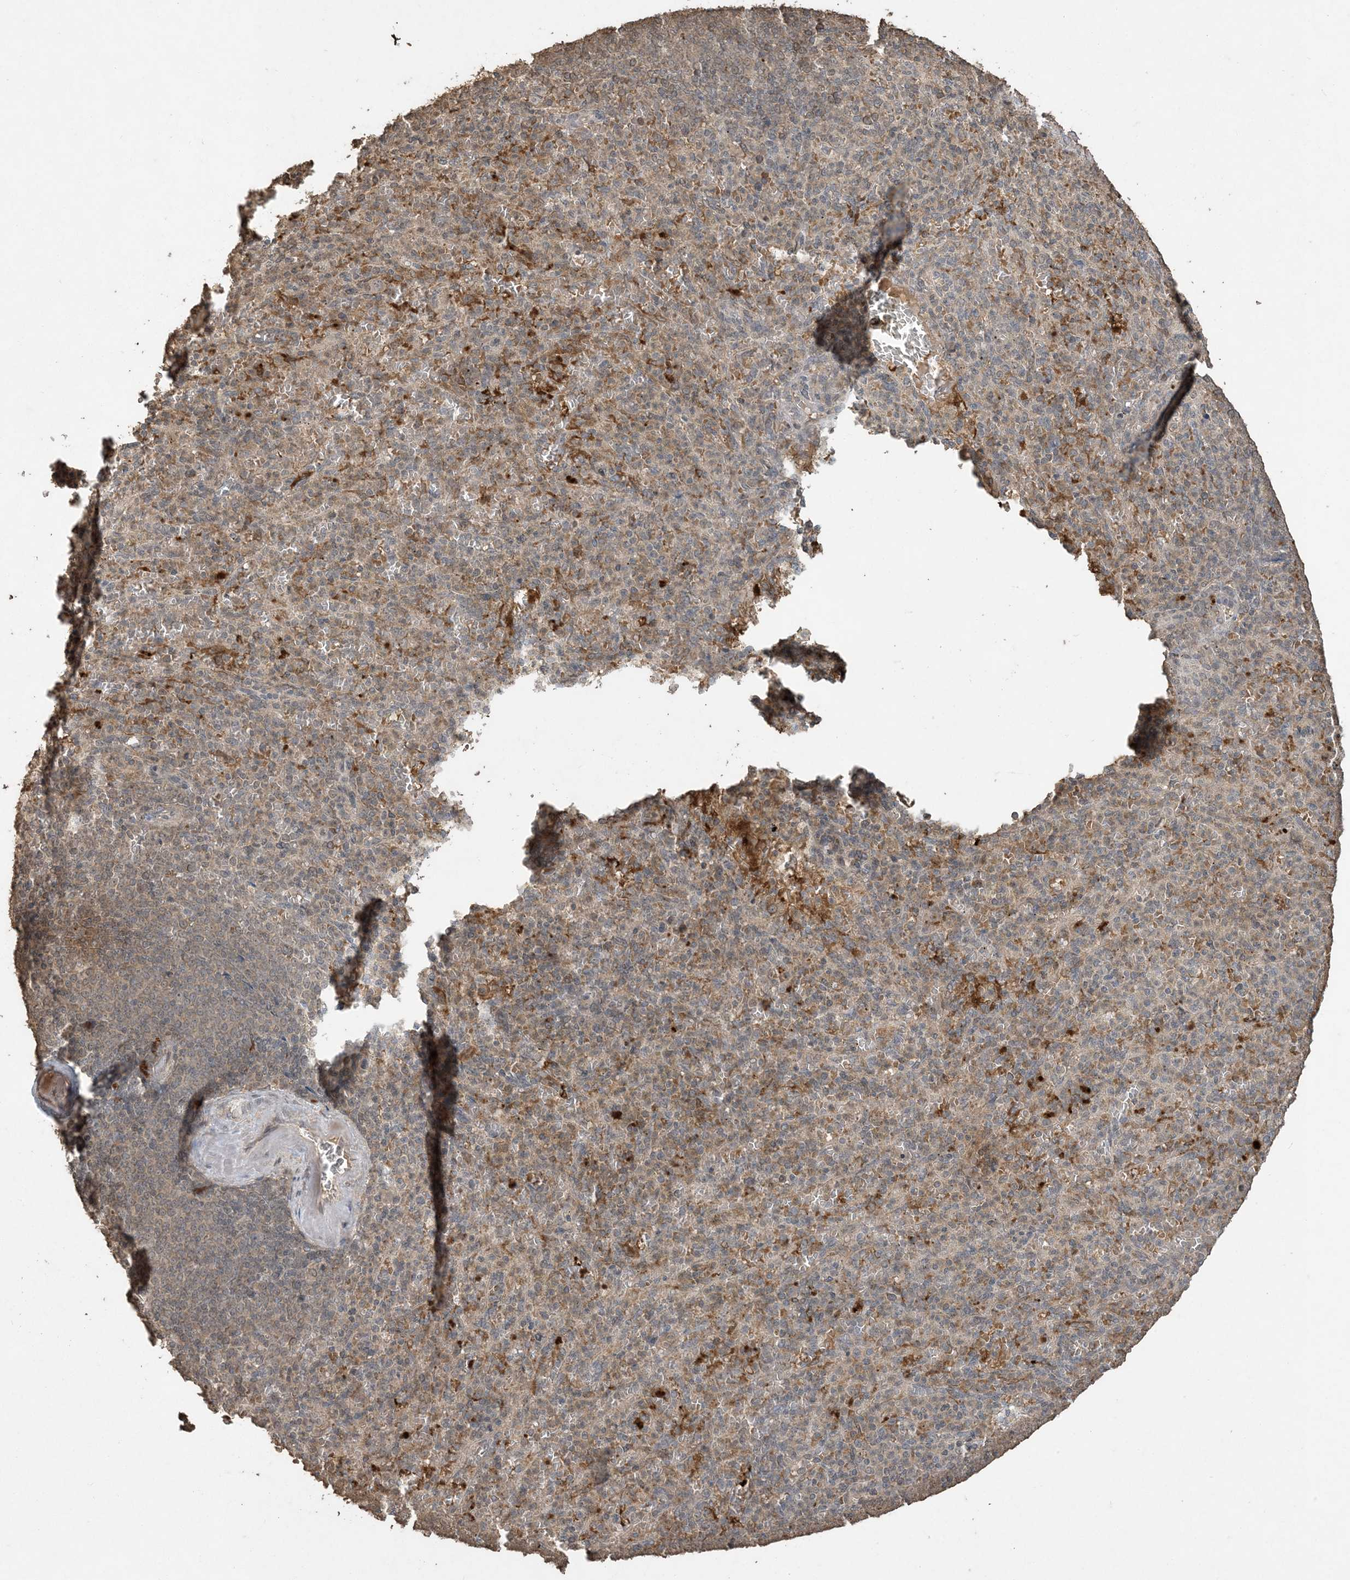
{"staining": {"intensity": "negative", "quantity": "none", "location": "none"}, "tissue": "spleen", "cell_type": "Cells in red pulp", "image_type": "normal", "snomed": [{"axis": "morphology", "description": "Normal tissue, NOS"}, {"axis": "topography", "description": "Spleen"}], "caption": "Immunohistochemical staining of benign spleen displays no significant positivity in cells in red pulp.", "gene": "EFCAB8", "patient": {"sex": "female", "age": 74}}